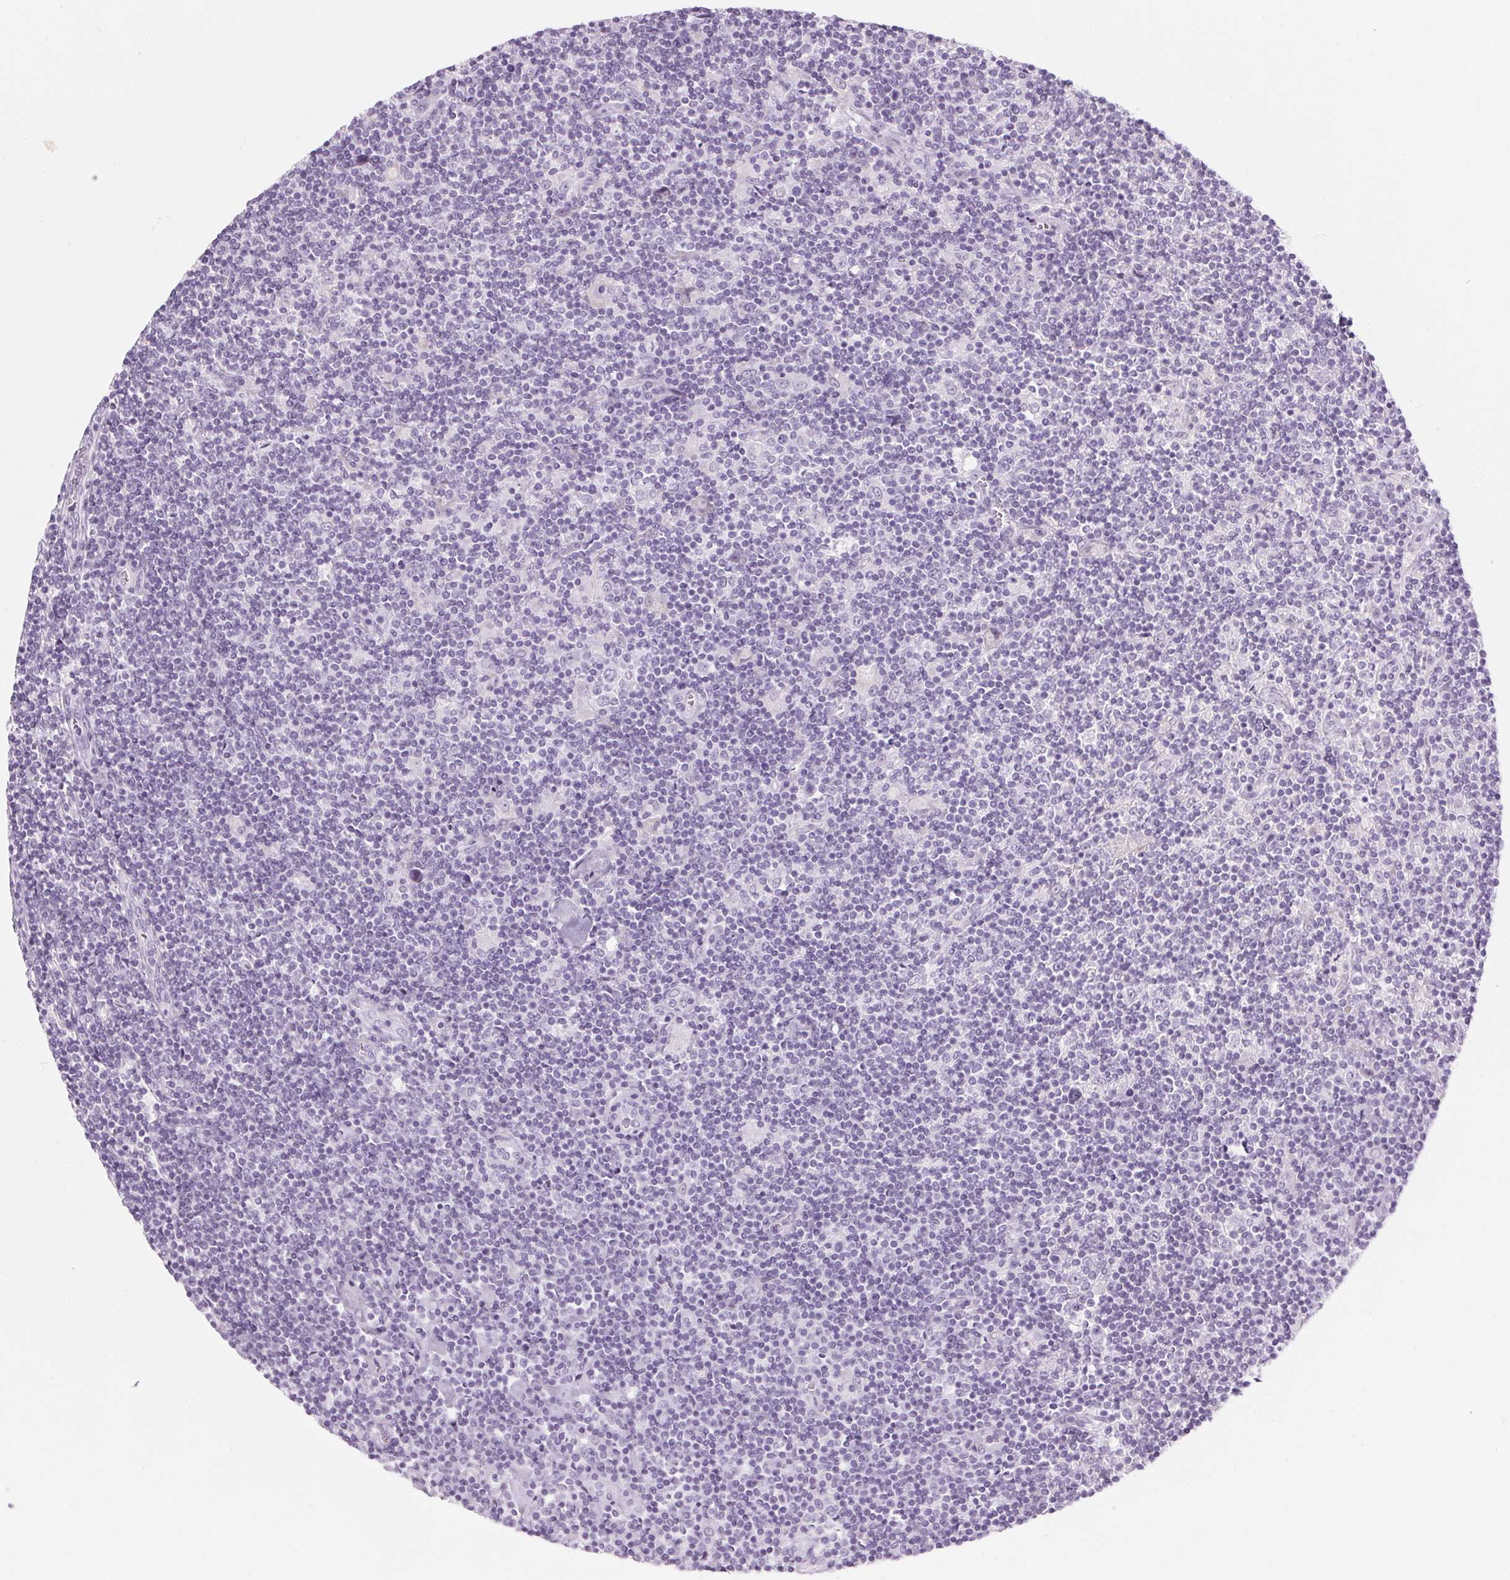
{"staining": {"intensity": "negative", "quantity": "none", "location": "none"}, "tissue": "lymphoma", "cell_type": "Tumor cells", "image_type": "cancer", "snomed": [{"axis": "morphology", "description": "Hodgkin's disease, NOS"}, {"axis": "topography", "description": "Lymph node"}], "caption": "High magnification brightfield microscopy of lymphoma stained with DAB (brown) and counterstained with hematoxylin (blue): tumor cells show no significant positivity.", "gene": "RPTN", "patient": {"sex": "male", "age": 40}}